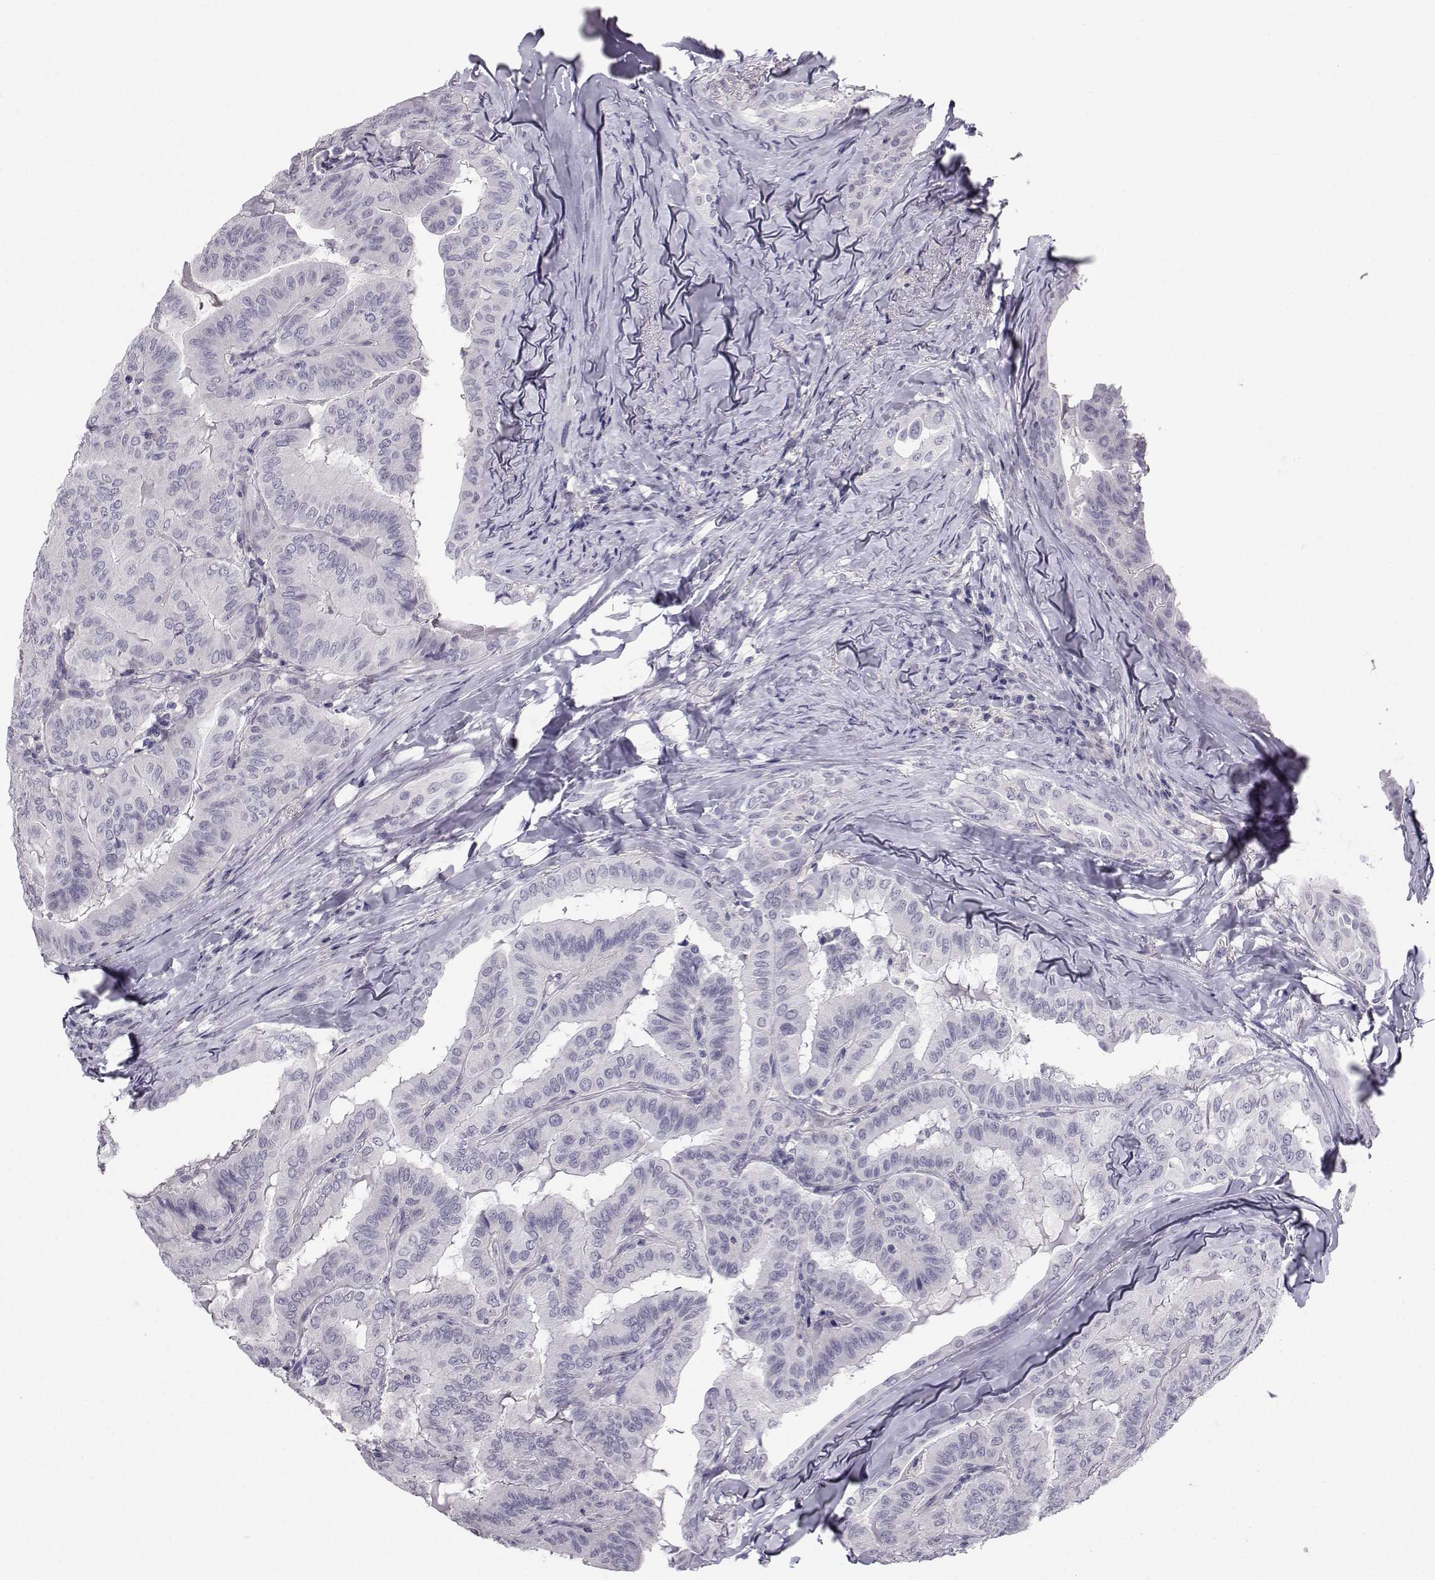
{"staining": {"intensity": "negative", "quantity": "none", "location": "none"}, "tissue": "thyroid cancer", "cell_type": "Tumor cells", "image_type": "cancer", "snomed": [{"axis": "morphology", "description": "Papillary adenocarcinoma, NOS"}, {"axis": "topography", "description": "Thyroid gland"}], "caption": "A photomicrograph of human thyroid papillary adenocarcinoma is negative for staining in tumor cells. (DAB (3,3'-diaminobenzidine) immunohistochemistry visualized using brightfield microscopy, high magnification).", "gene": "SPDYE4", "patient": {"sex": "female", "age": 68}}